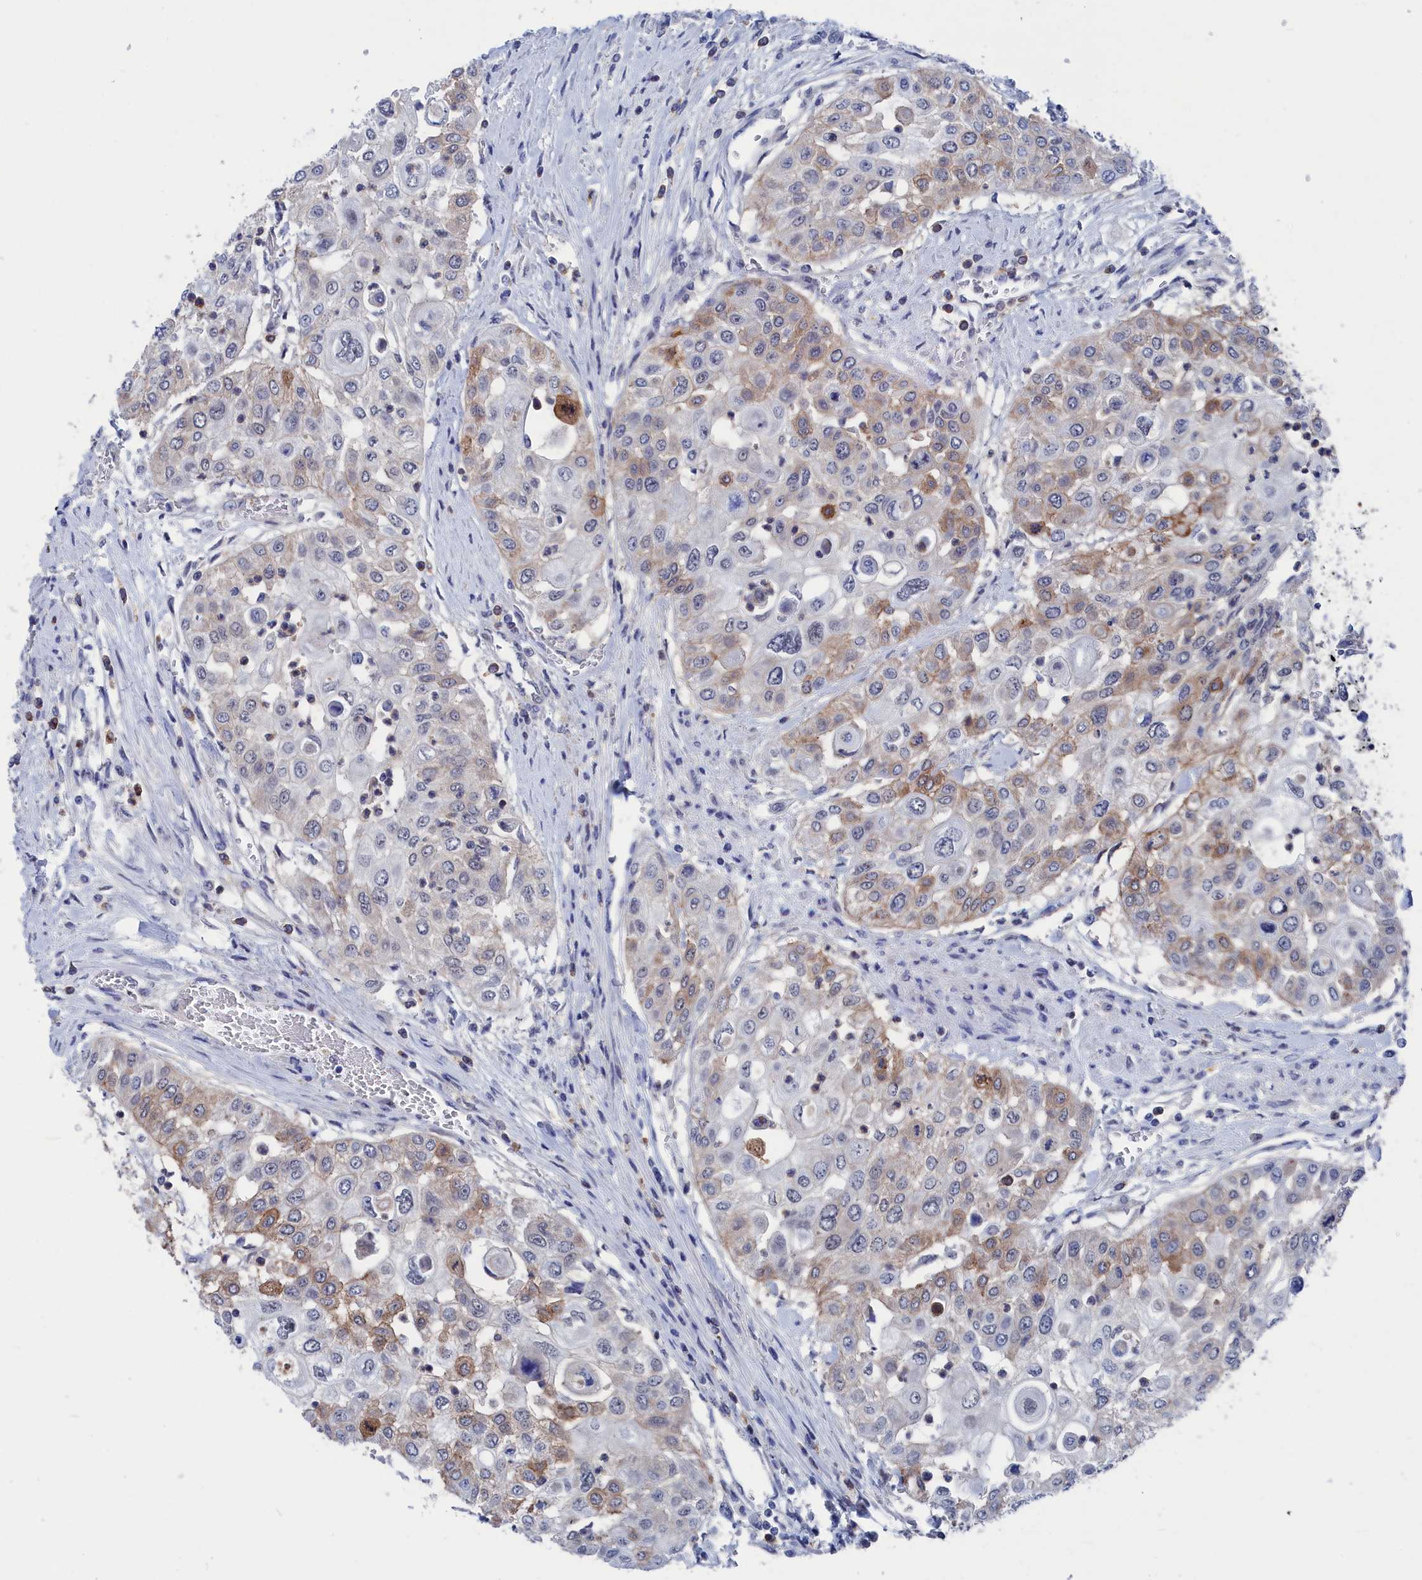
{"staining": {"intensity": "moderate", "quantity": "<25%", "location": "cytoplasmic/membranous"}, "tissue": "urothelial cancer", "cell_type": "Tumor cells", "image_type": "cancer", "snomed": [{"axis": "morphology", "description": "Urothelial carcinoma, High grade"}, {"axis": "topography", "description": "Urinary bladder"}], "caption": "Urothelial cancer was stained to show a protein in brown. There is low levels of moderate cytoplasmic/membranous positivity in about <25% of tumor cells.", "gene": "MARCHF3", "patient": {"sex": "female", "age": 79}}